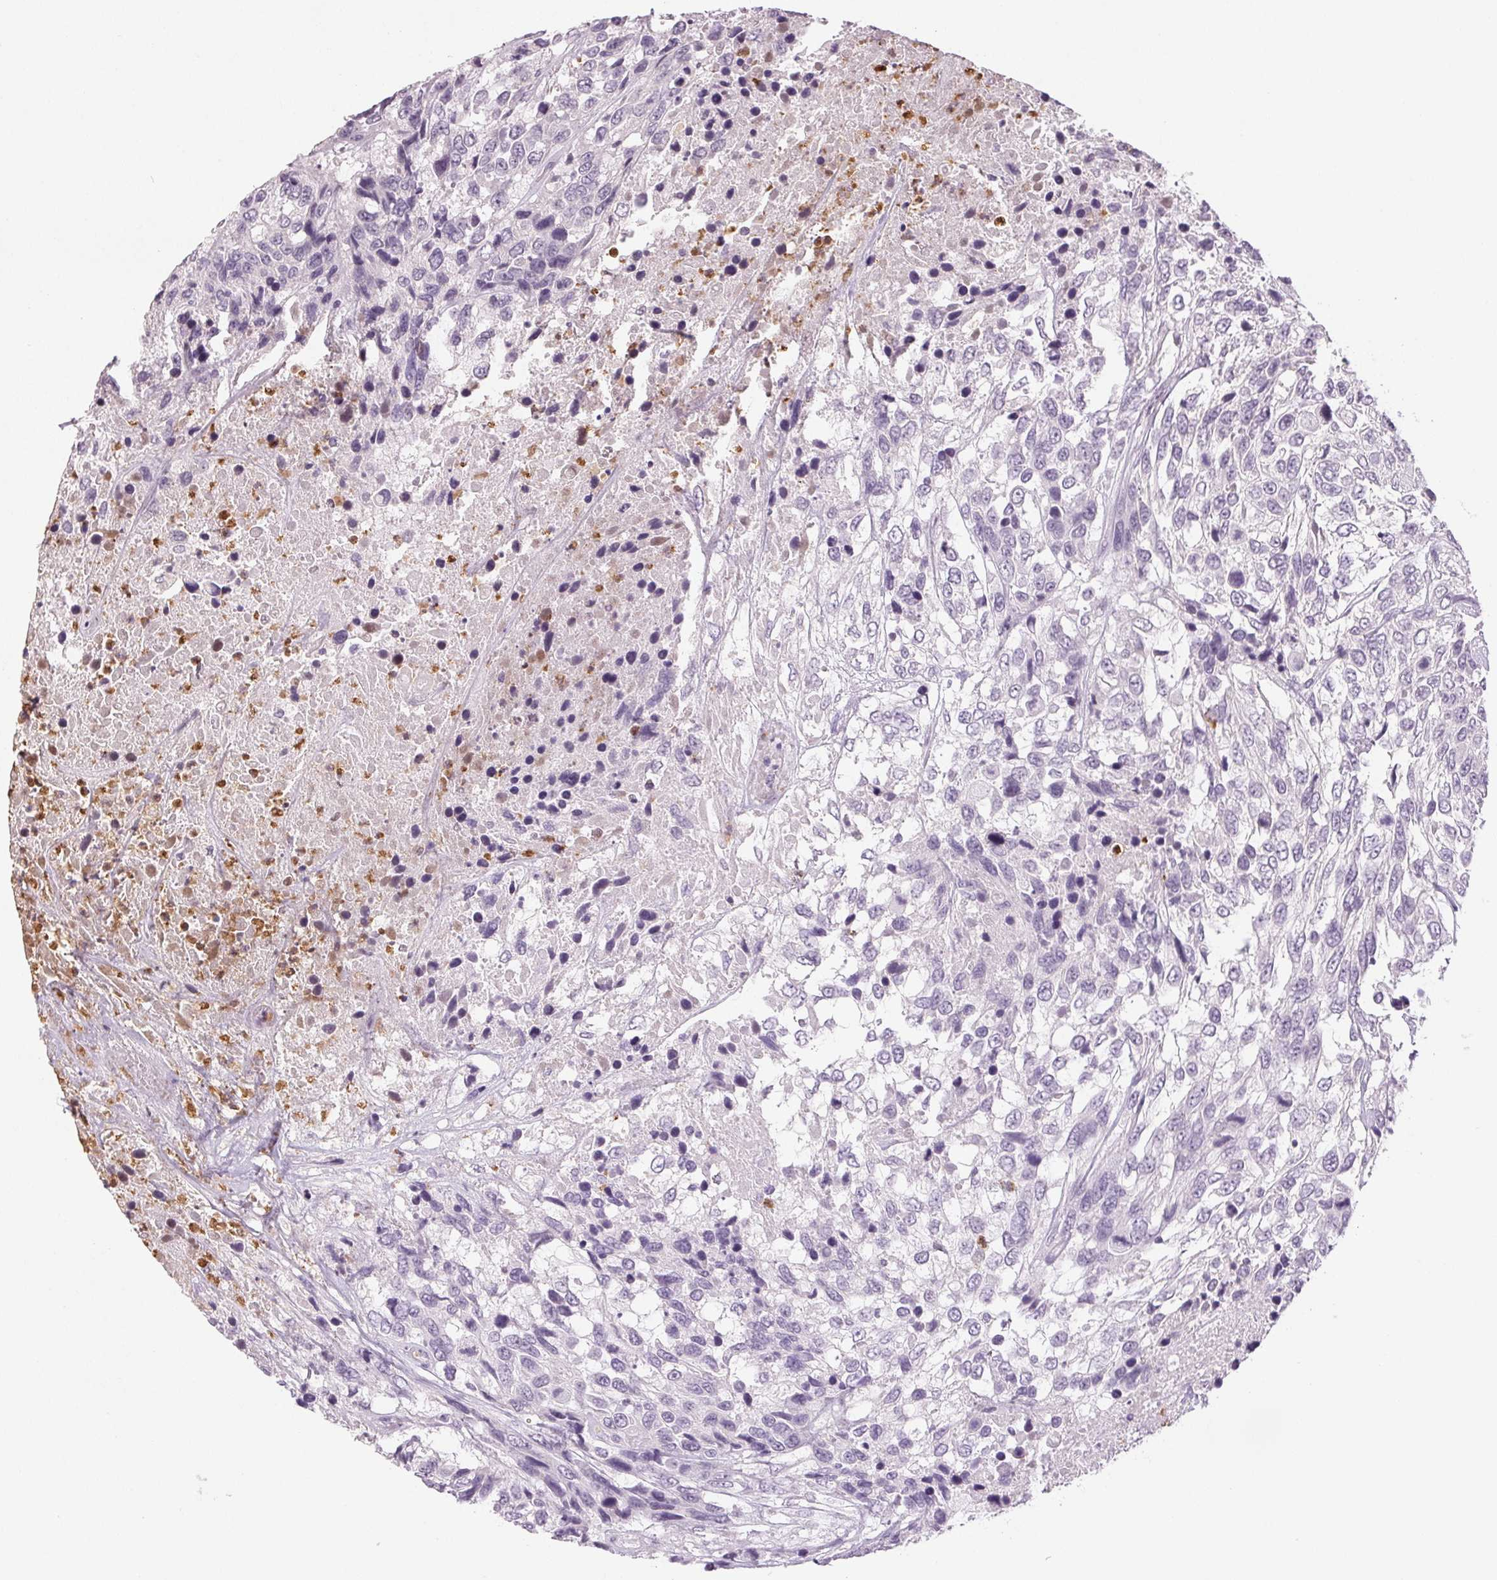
{"staining": {"intensity": "negative", "quantity": "none", "location": "none"}, "tissue": "urothelial cancer", "cell_type": "Tumor cells", "image_type": "cancer", "snomed": [{"axis": "morphology", "description": "Urothelial carcinoma, High grade"}, {"axis": "topography", "description": "Urinary bladder"}], "caption": "IHC histopathology image of high-grade urothelial carcinoma stained for a protein (brown), which shows no staining in tumor cells.", "gene": "LTF", "patient": {"sex": "female", "age": 70}}